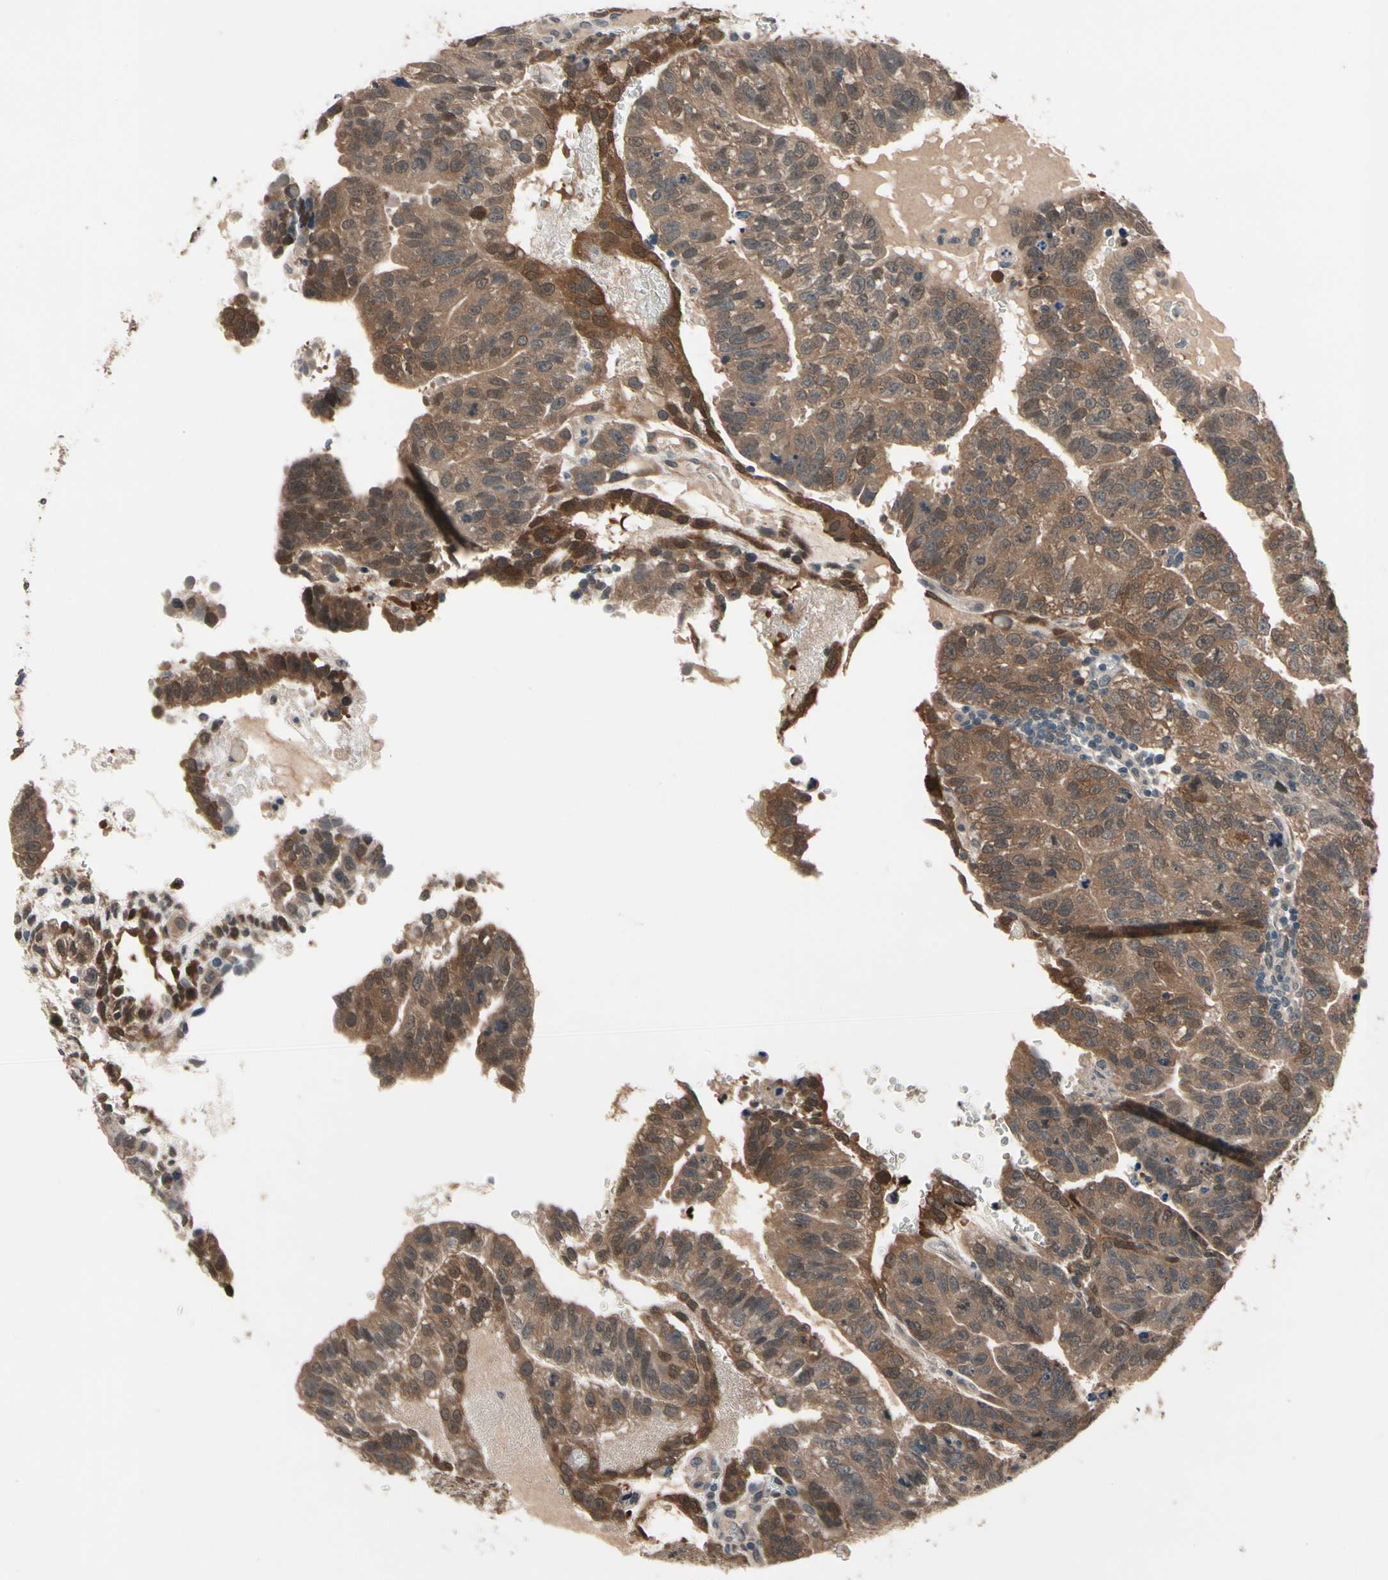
{"staining": {"intensity": "moderate", "quantity": ">75%", "location": "cytoplasmic/membranous"}, "tissue": "testis cancer", "cell_type": "Tumor cells", "image_type": "cancer", "snomed": [{"axis": "morphology", "description": "Seminoma, NOS"}, {"axis": "morphology", "description": "Carcinoma, Embryonal, NOS"}, {"axis": "topography", "description": "Testis"}], "caption": "Immunohistochemical staining of human testis cancer (embryonal carcinoma) displays medium levels of moderate cytoplasmic/membranous protein expression in about >75% of tumor cells.", "gene": "PRDX6", "patient": {"sex": "male", "age": 52}}